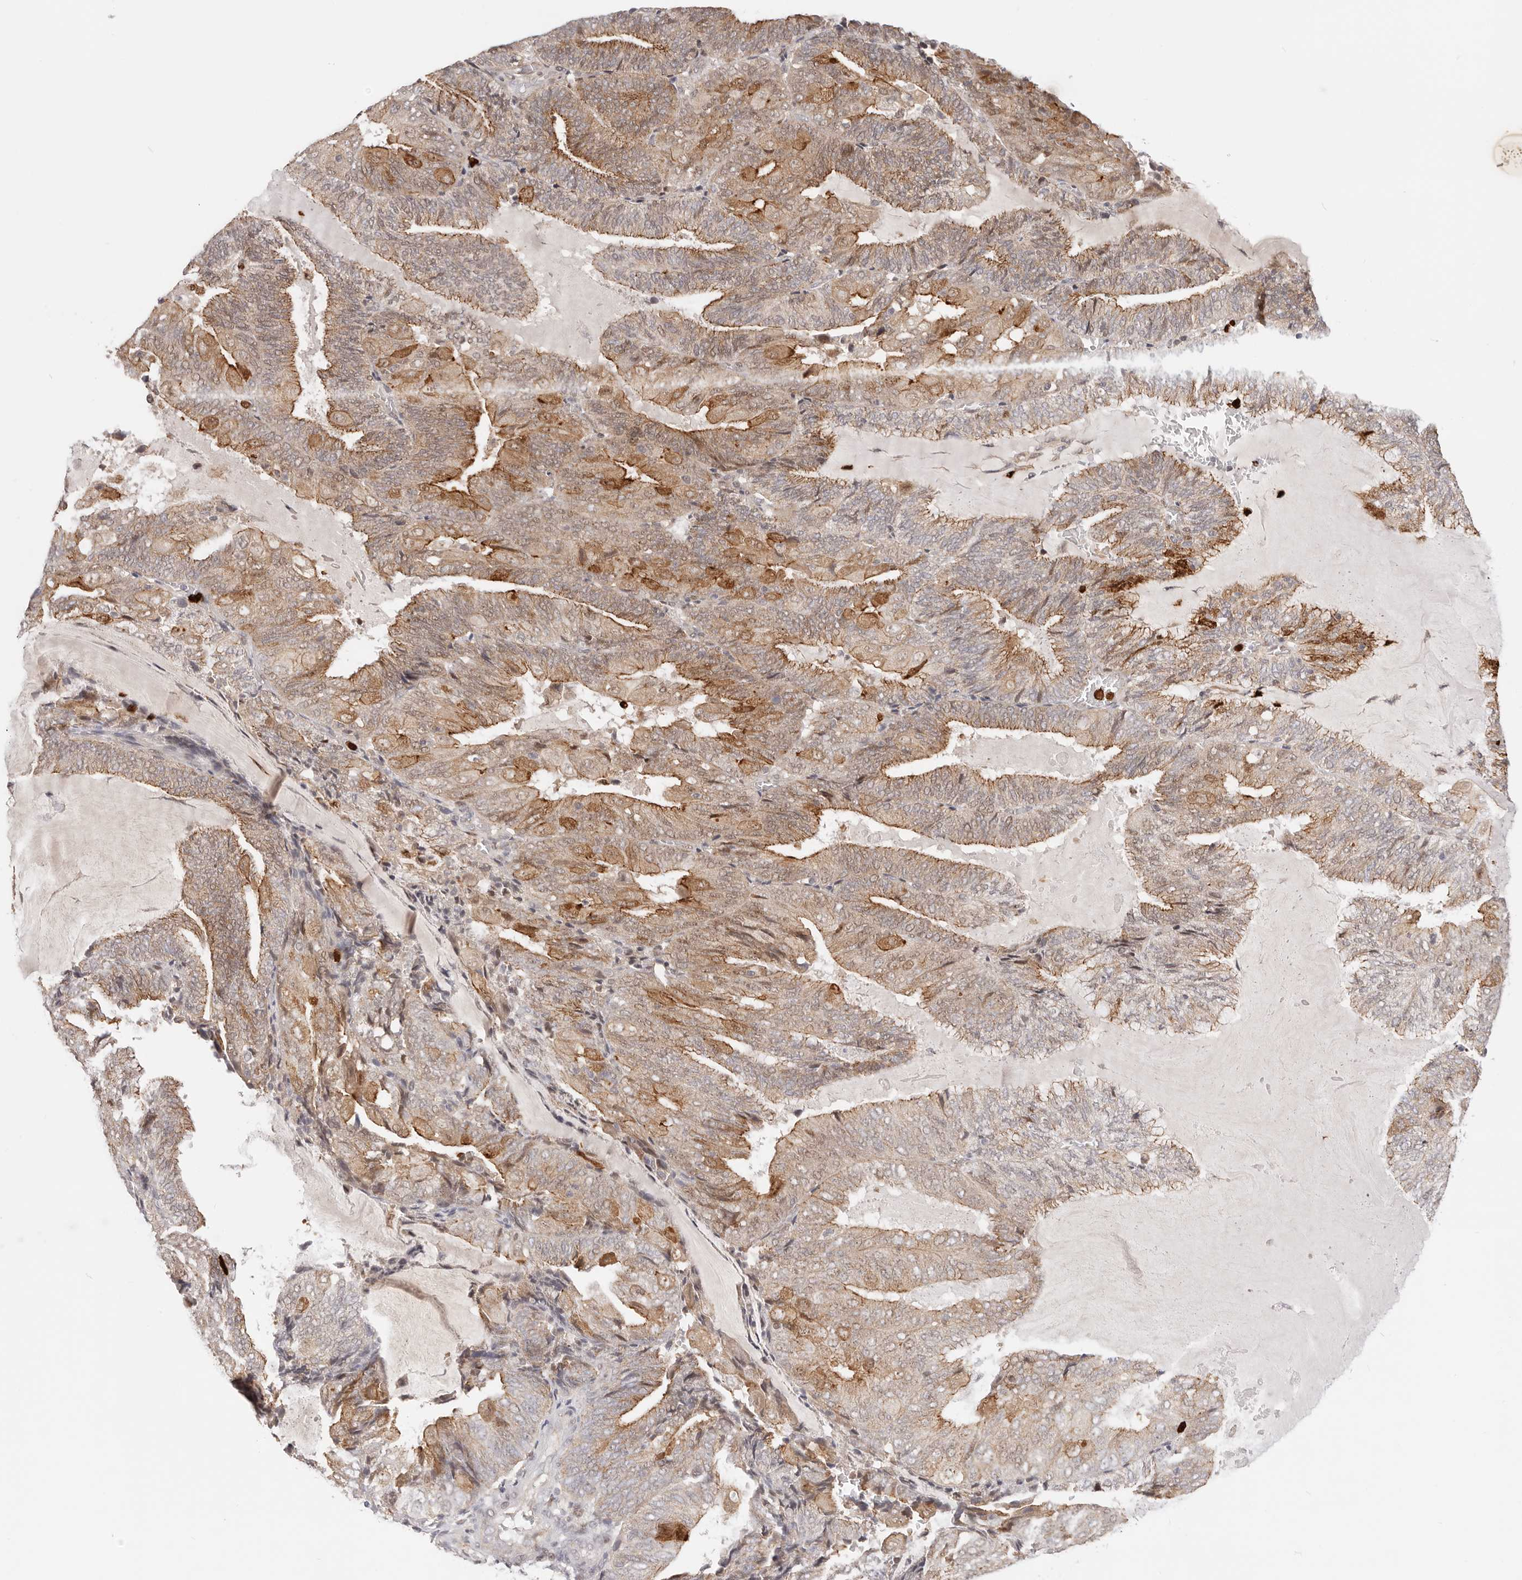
{"staining": {"intensity": "moderate", "quantity": ">75%", "location": "cytoplasmic/membranous"}, "tissue": "endometrial cancer", "cell_type": "Tumor cells", "image_type": "cancer", "snomed": [{"axis": "morphology", "description": "Adenocarcinoma, NOS"}, {"axis": "topography", "description": "Endometrium"}], "caption": "High-power microscopy captured an immunohistochemistry photomicrograph of endometrial cancer (adenocarcinoma), revealing moderate cytoplasmic/membranous positivity in about >75% of tumor cells.", "gene": "AFDN", "patient": {"sex": "female", "age": 81}}